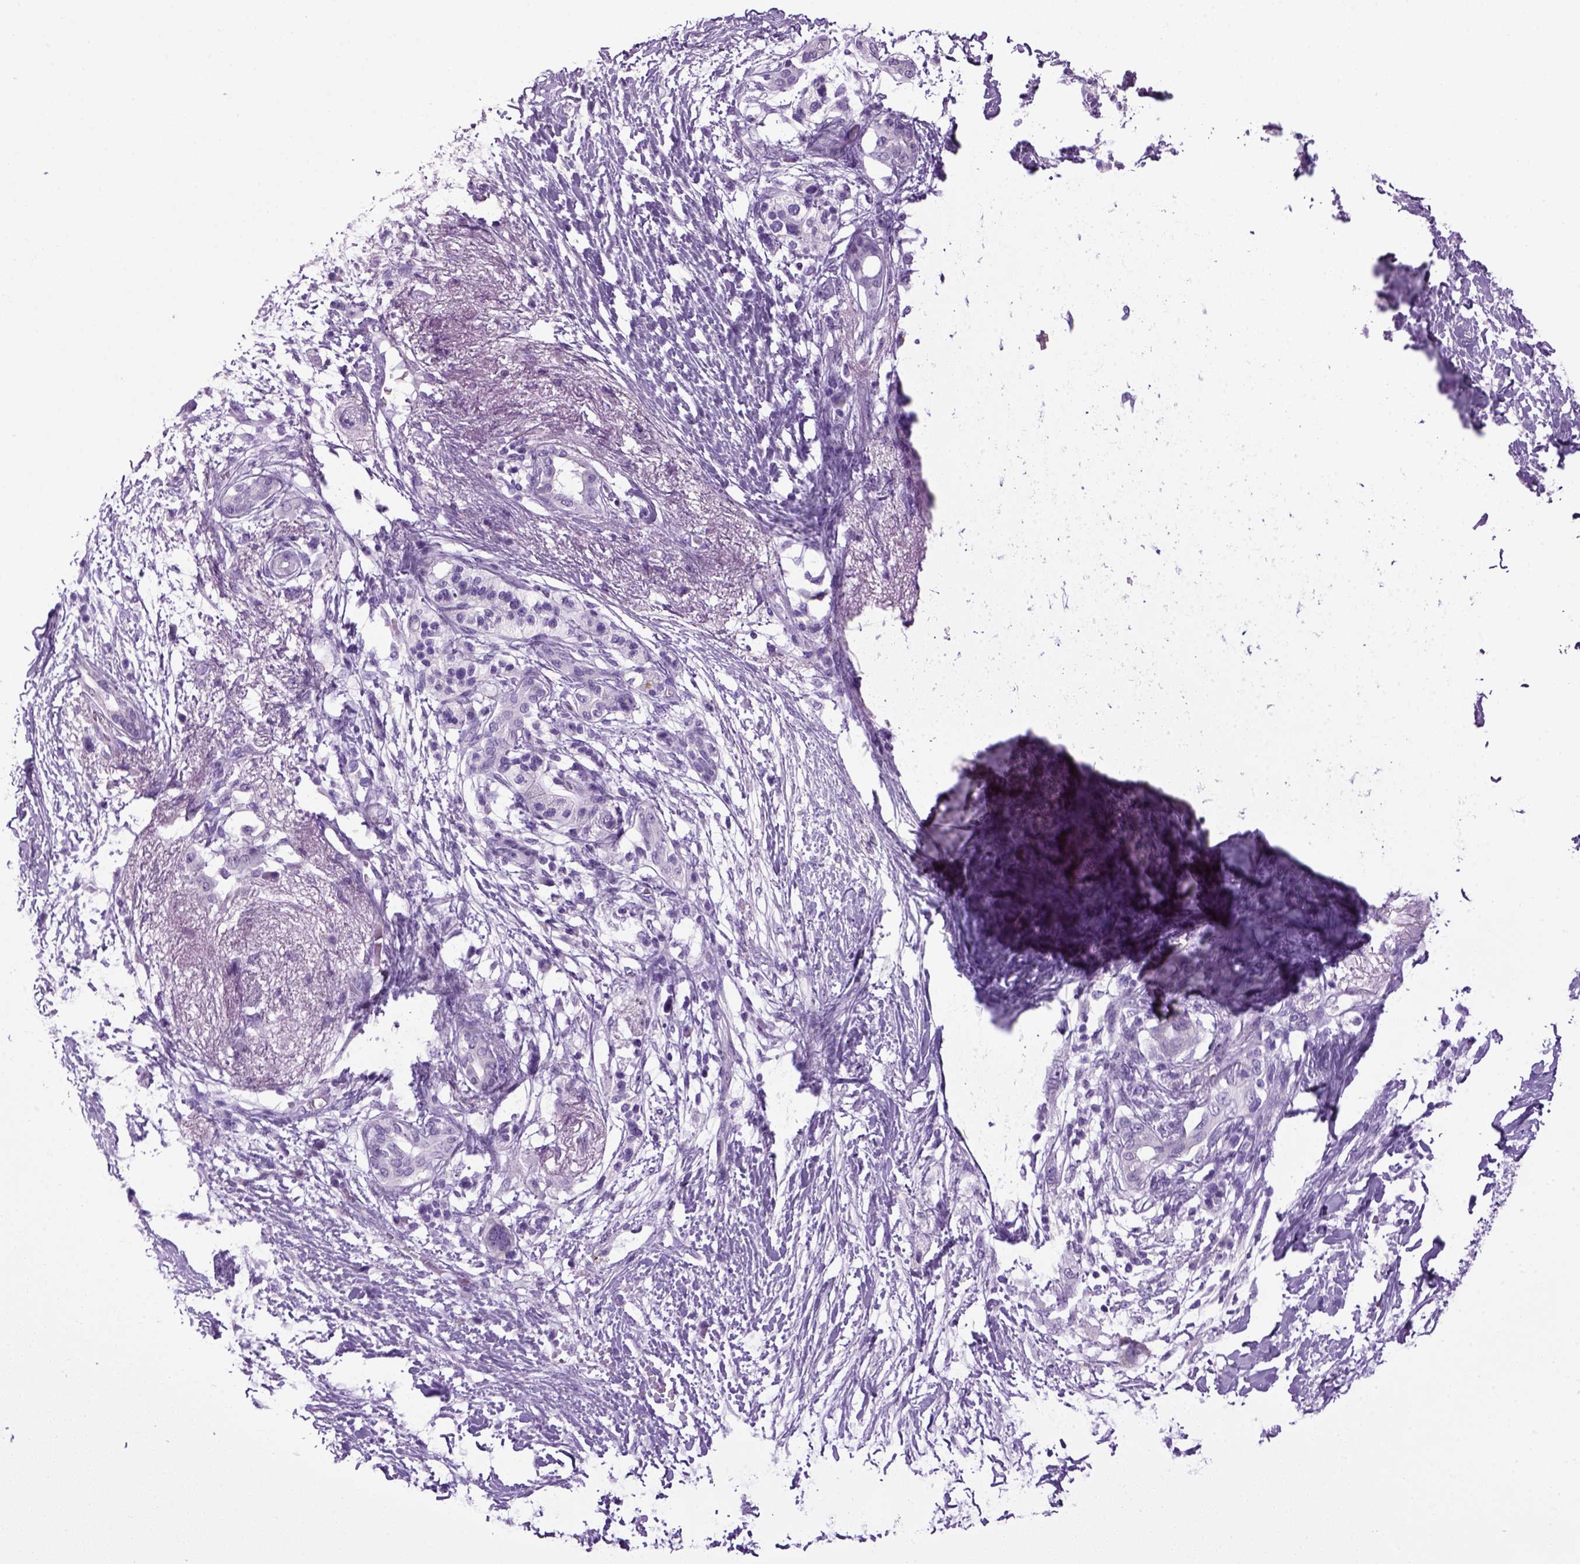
{"staining": {"intensity": "negative", "quantity": "none", "location": "none"}, "tissue": "pancreatic cancer", "cell_type": "Tumor cells", "image_type": "cancer", "snomed": [{"axis": "morphology", "description": "Adenocarcinoma, NOS"}, {"axis": "topography", "description": "Pancreas"}], "caption": "High magnification brightfield microscopy of pancreatic cancer (adenocarcinoma) stained with DAB (3,3'-diaminobenzidine) (brown) and counterstained with hematoxylin (blue): tumor cells show no significant expression. (Brightfield microscopy of DAB (3,3'-diaminobenzidine) immunohistochemistry (IHC) at high magnification).", "gene": "HMCN2", "patient": {"sex": "female", "age": 72}}